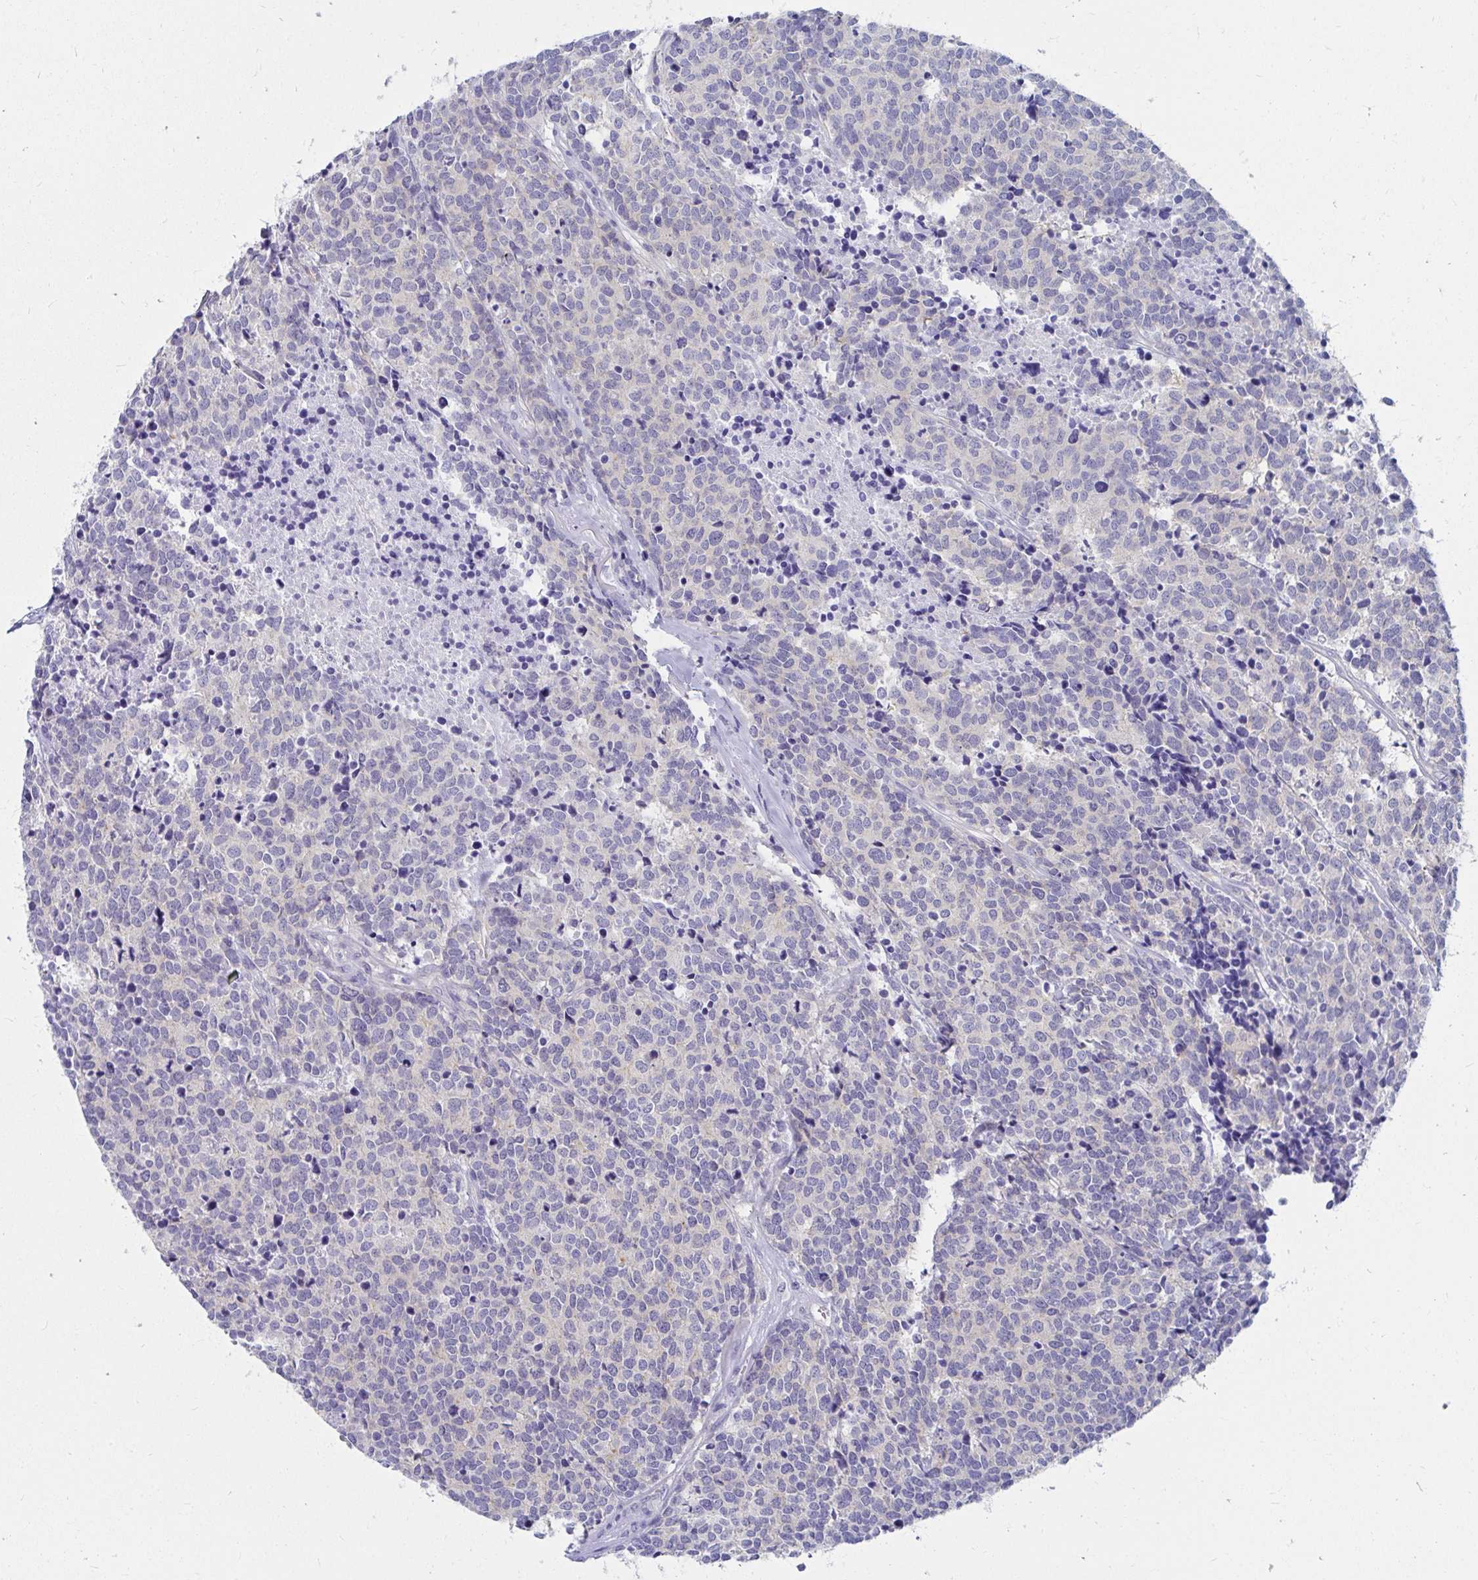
{"staining": {"intensity": "negative", "quantity": "none", "location": "none"}, "tissue": "carcinoid", "cell_type": "Tumor cells", "image_type": "cancer", "snomed": [{"axis": "morphology", "description": "Carcinoid, malignant, NOS"}, {"axis": "topography", "description": "Skin"}], "caption": "Immunohistochemistry image of neoplastic tissue: human carcinoid stained with DAB (3,3'-diaminobenzidine) demonstrates no significant protein positivity in tumor cells.", "gene": "C19orf81", "patient": {"sex": "female", "age": 79}}